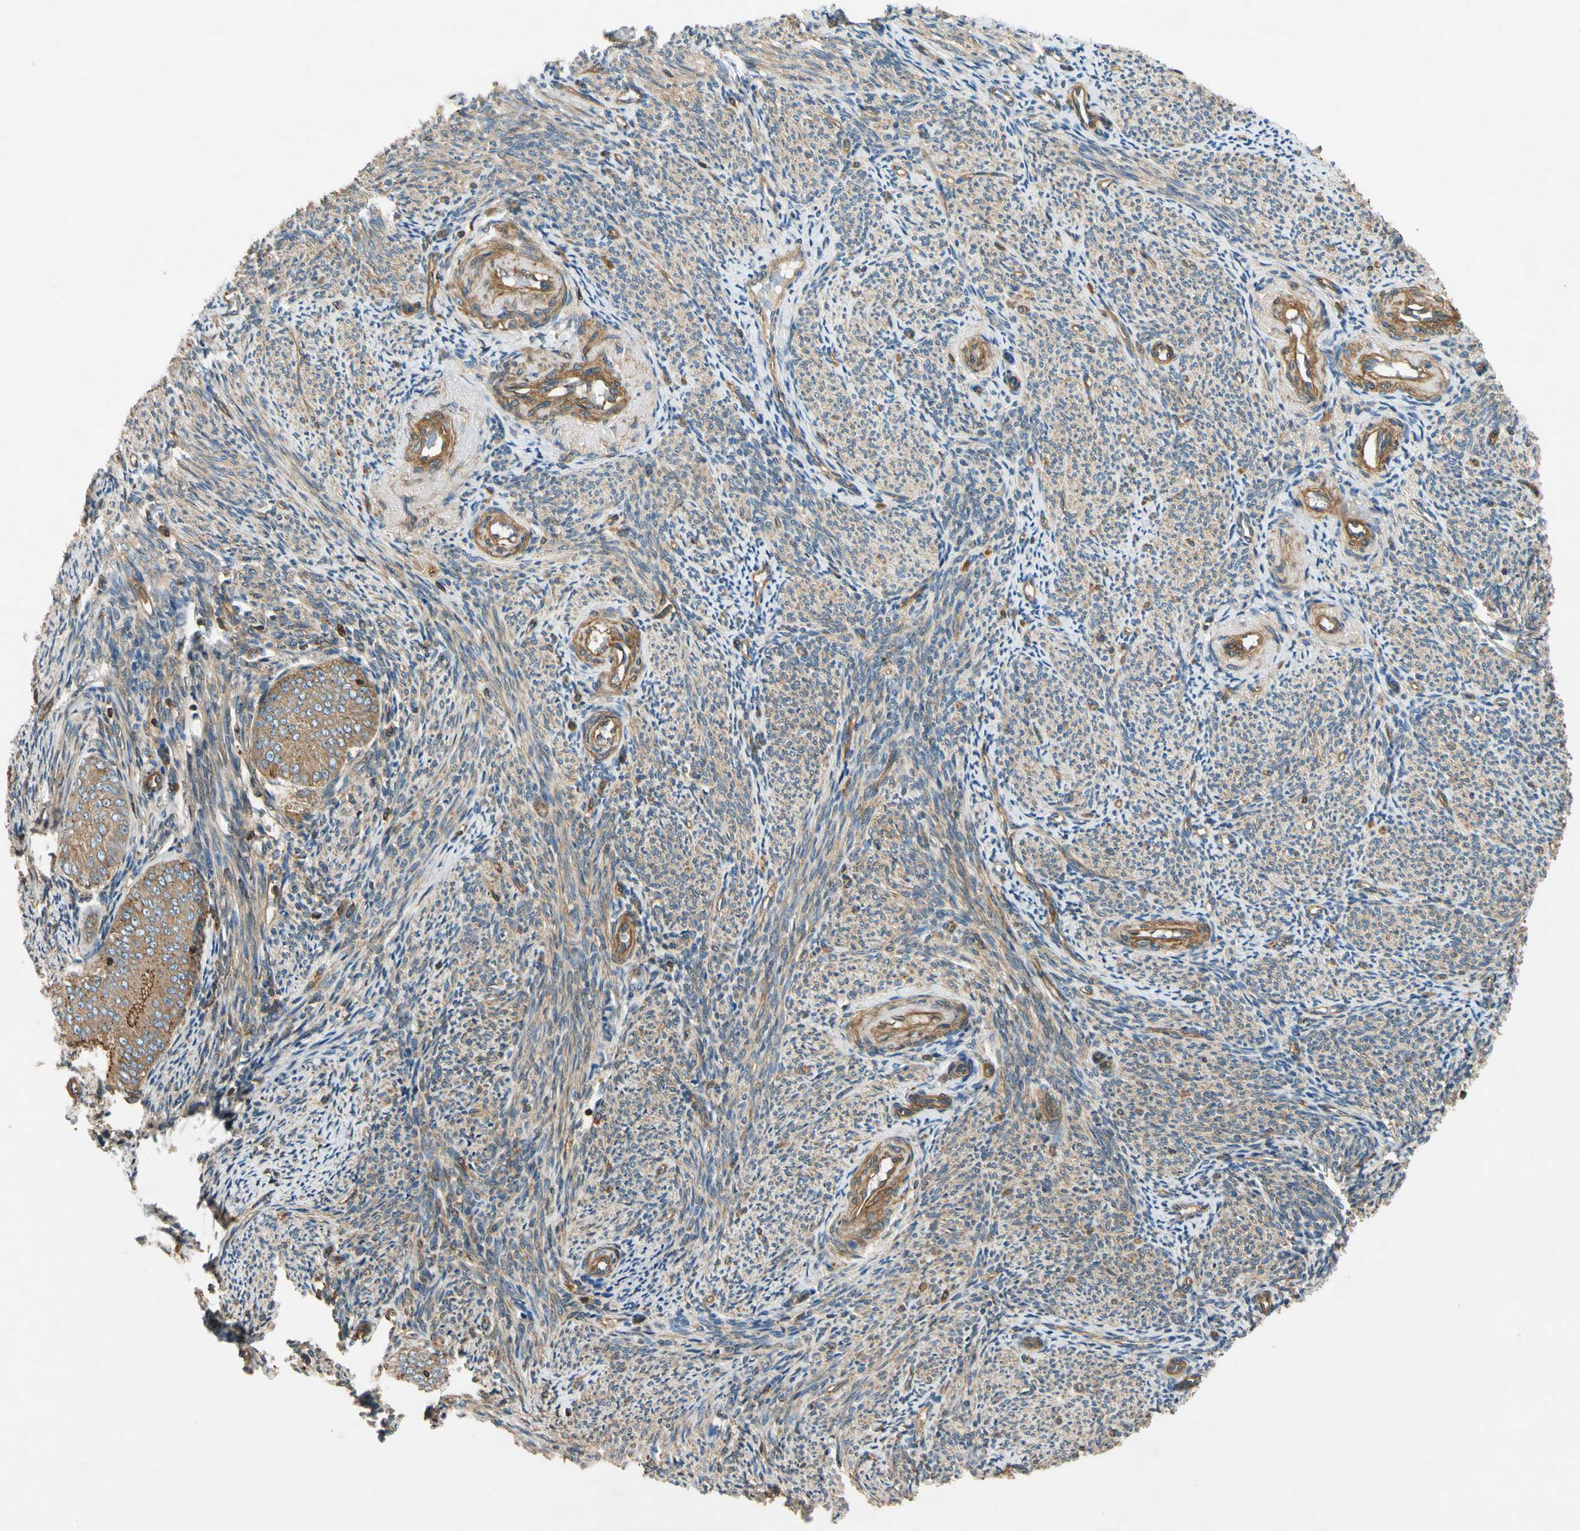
{"staining": {"intensity": "moderate", "quantity": ">75%", "location": "cytoplasmic/membranous"}, "tissue": "endometrial cancer", "cell_type": "Tumor cells", "image_type": "cancer", "snomed": [{"axis": "morphology", "description": "Adenocarcinoma, NOS"}, {"axis": "topography", "description": "Endometrium"}], "caption": "This photomicrograph exhibits IHC staining of human endometrial cancer (adenocarcinoma), with medium moderate cytoplasmic/membranous expression in approximately >75% of tumor cells.", "gene": "TCP11L1", "patient": {"sex": "female", "age": 63}}